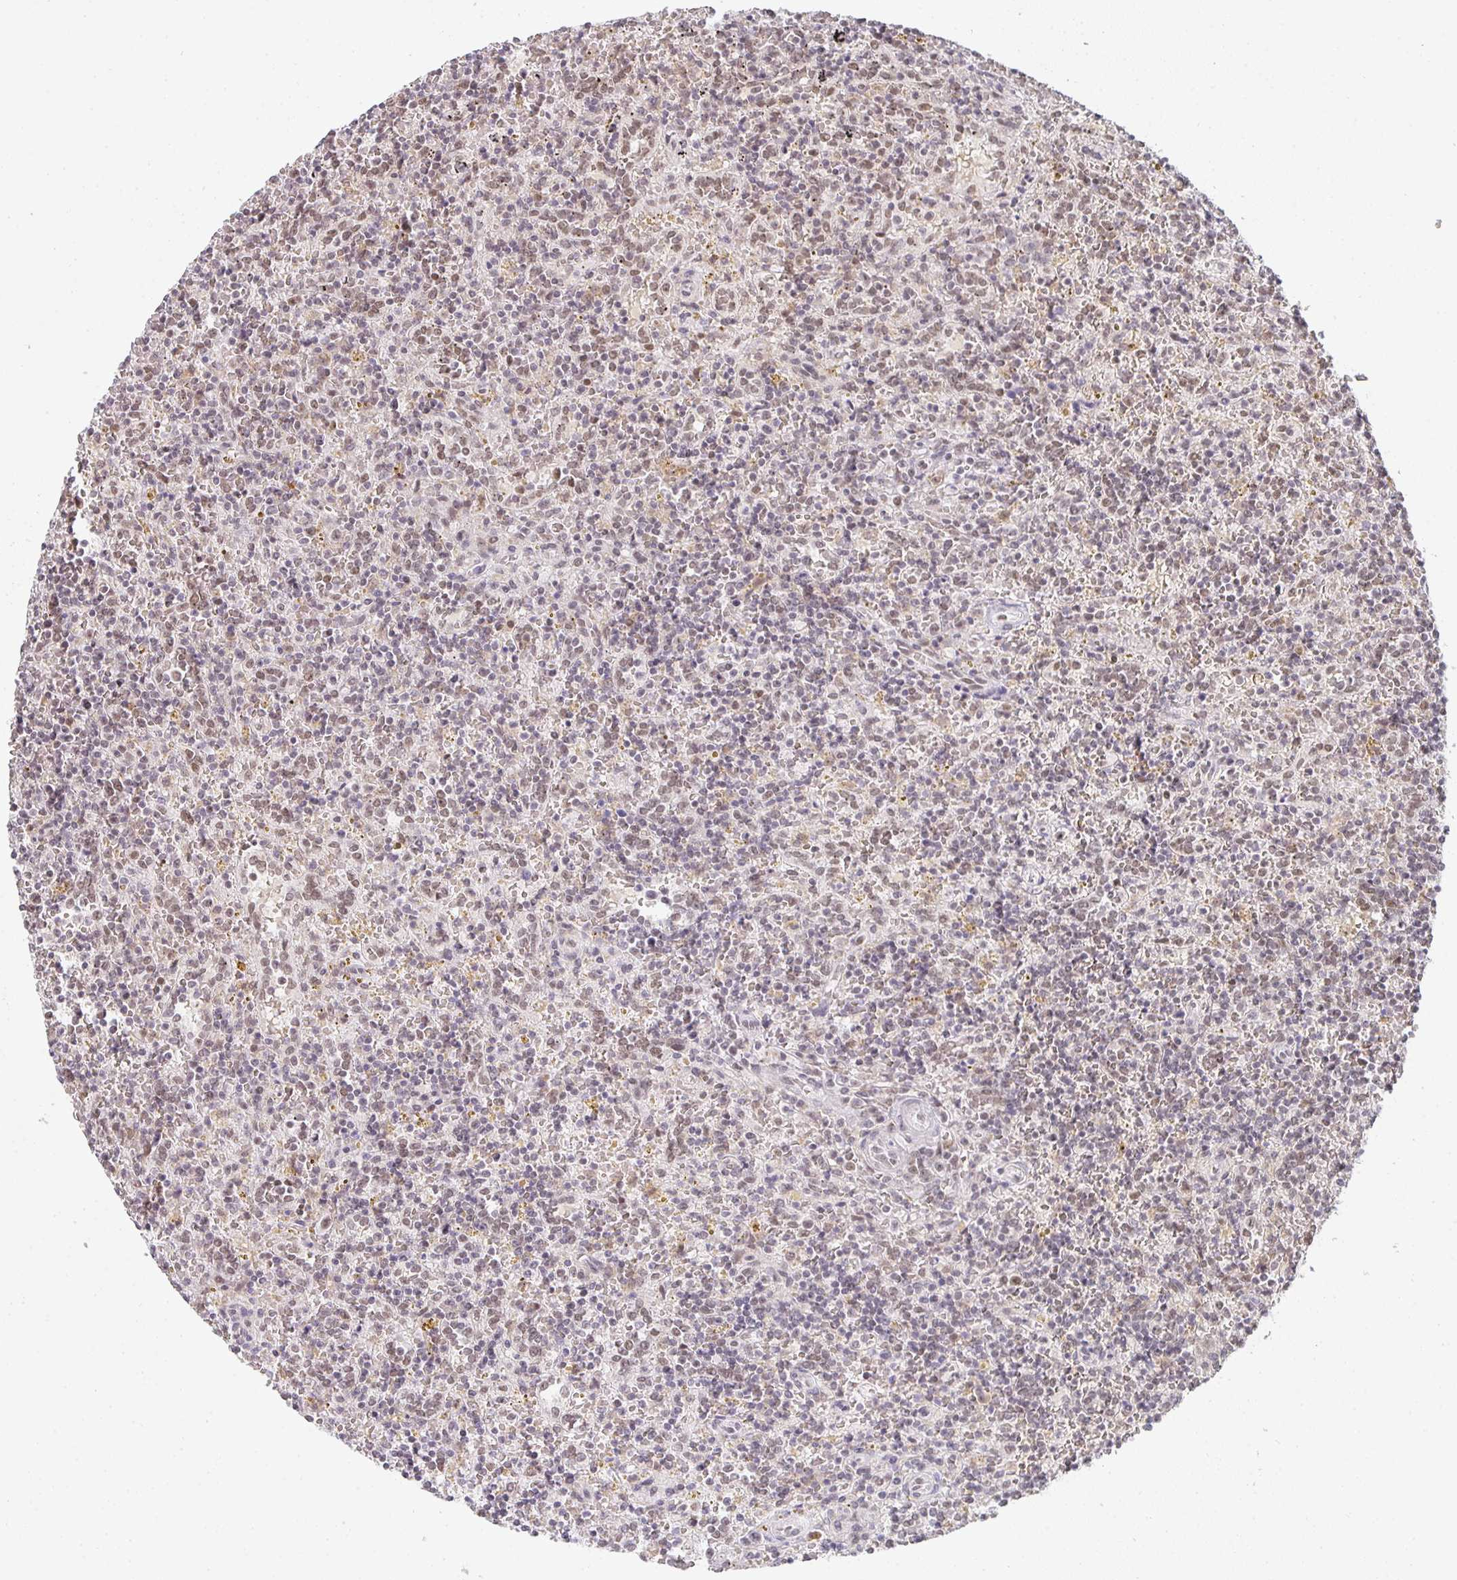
{"staining": {"intensity": "weak", "quantity": "25%-75%", "location": "nuclear"}, "tissue": "lymphoma", "cell_type": "Tumor cells", "image_type": "cancer", "snomed": [{"axis": "morphology", "description": "Malignant lymphoma, non-Hodgkin's type, Low grade"}, {"axis": "topography", "description": "Spleen"}], "caption": "There is low levels of weak nuclear expression in tumor cells of lymphoma, as demonstrated by immunohistochemical staining (brown color).", "gene": "SMARCA2", "patient": {"sex": "male", "age": 67}}